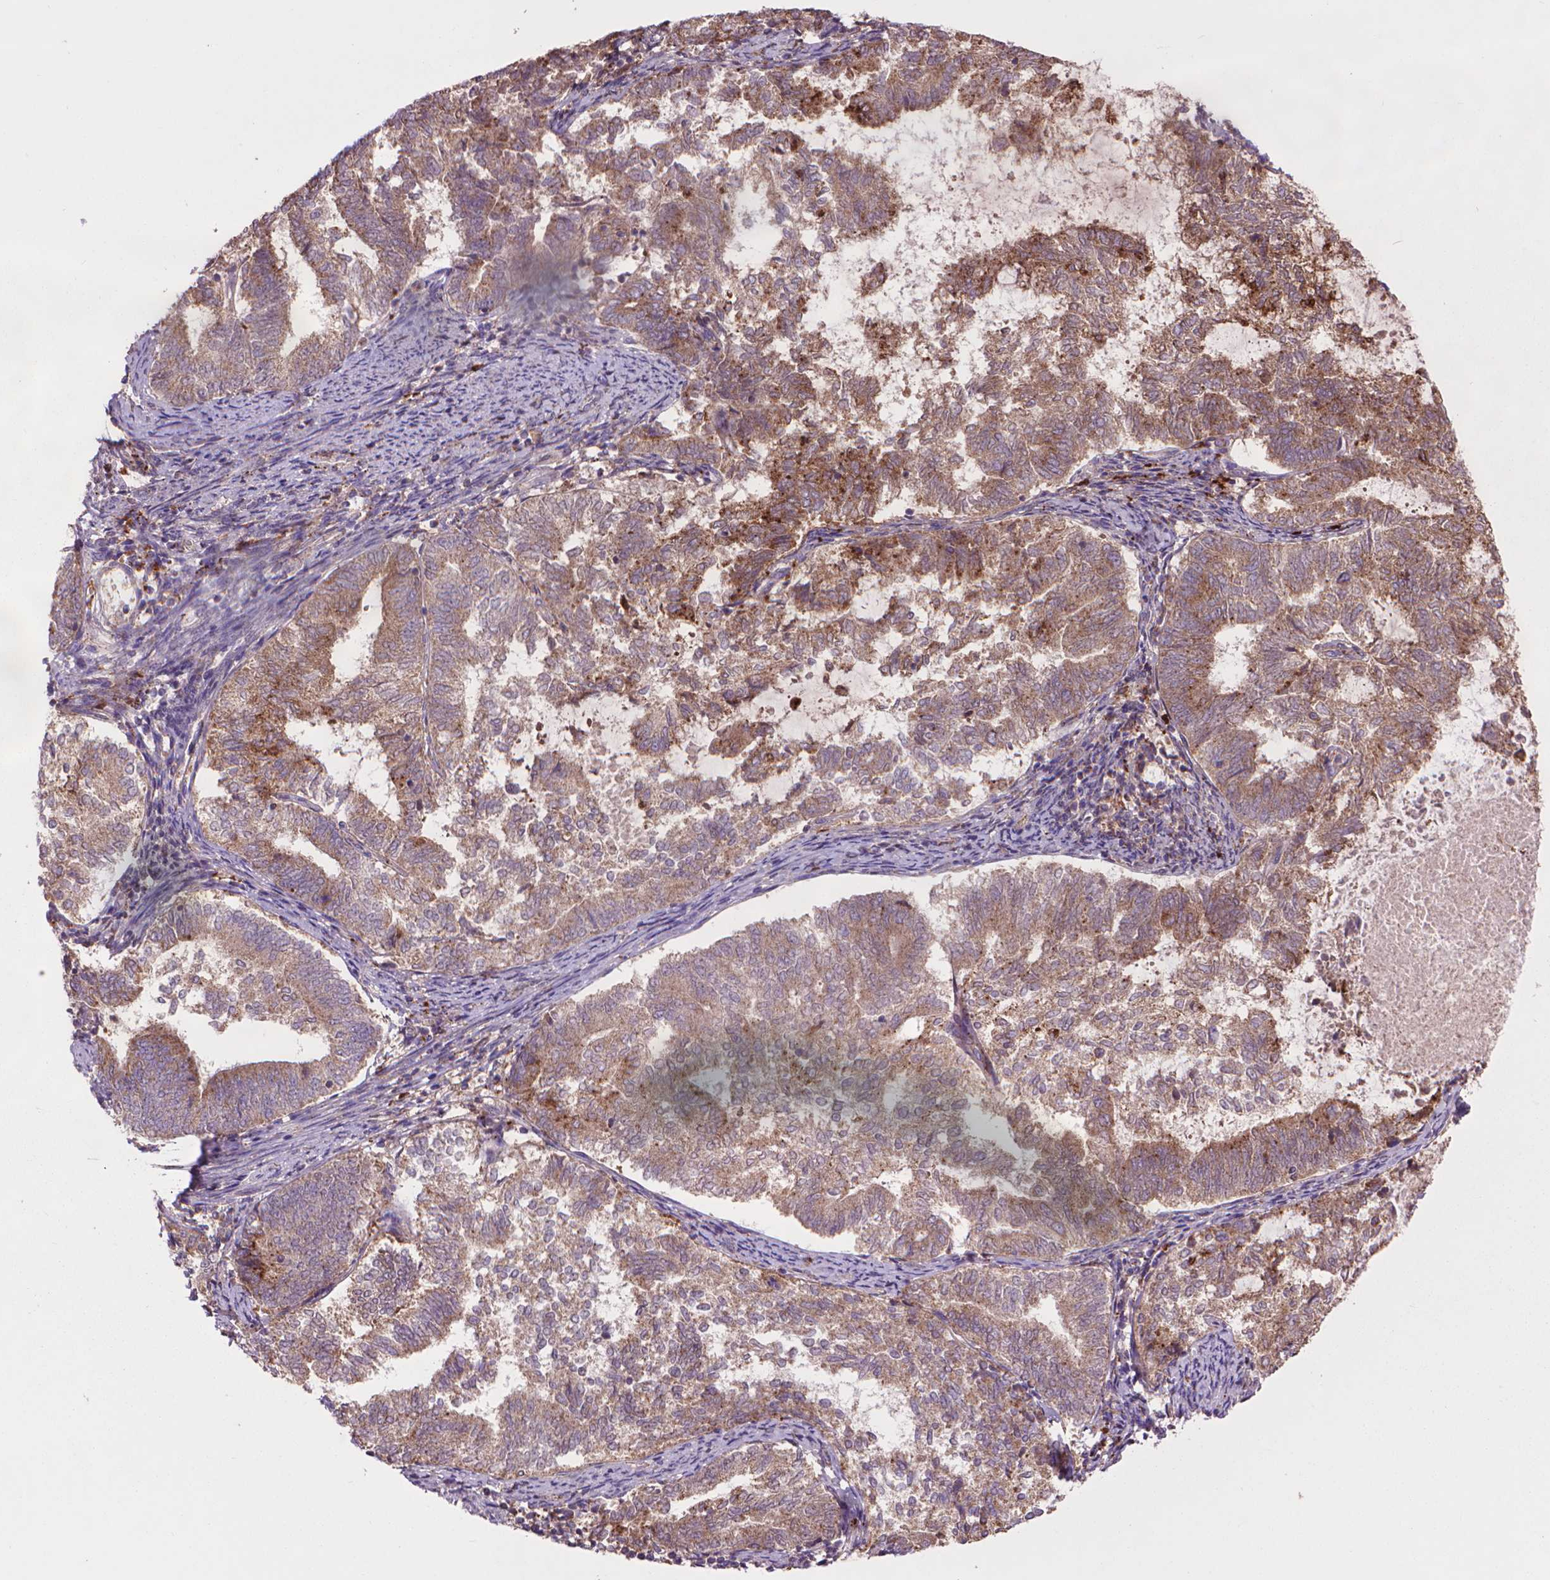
{"staining": {"intensity": "moderate", "quantity": ">75%", "location": "cytoplasmic/membranous"}, "tissue": "endometrial cancer", "cell_type": "Tumor cells", "image_type": "cancer", "snomed": [{"axis": "morphology", "description": "Adenocarcinoma, NOS"}, {"axis": "topography", "description": "Endometrium"}], "caption": "About >75% of tumor cells in adenocarcinoma (endometrial) show moderate cytoplasmic/membranous protein positivity as visualized by brown immunohistochemical staining.", "gene": "GLB1", "patient": {"sex": "female", "age": 65}}